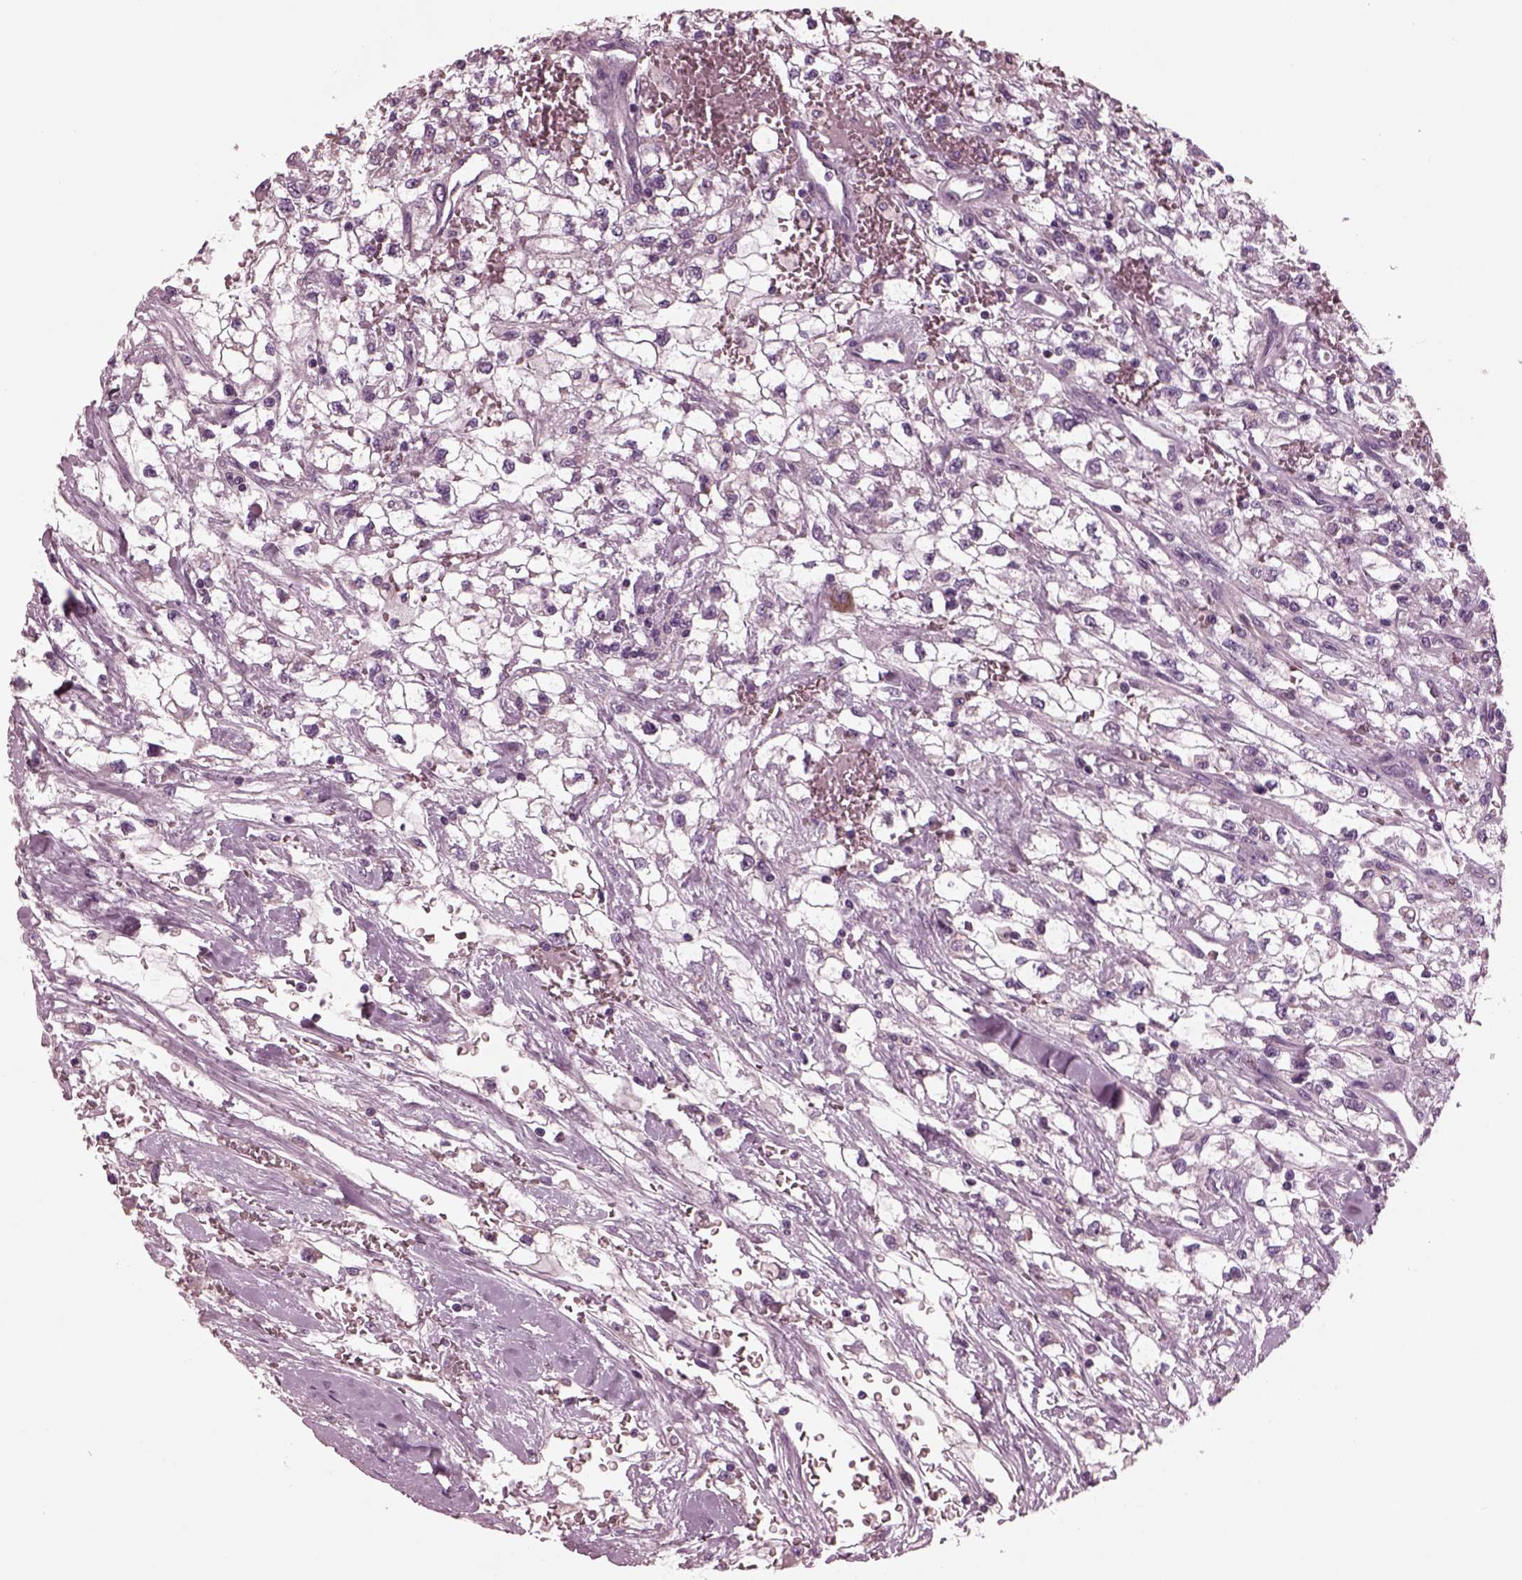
{"staining": {"intensity": "negative", "quantity": "none", "location": "none"}, "tissue": "renal cancer", "cell_type": "Tumor cells", "image_type": "cancer", "snomed": [{"axis": "morphology", "description": "Adenocarcinoma, NOS"}, {"axis": "topography", "description": "Kidney"}], "caption": "Tumor cells are negative for brown protein staining in renal cancer (adenocarcinoma).", "gene": "AP4M1", "patient": {"sex": "male", "age": 59}}